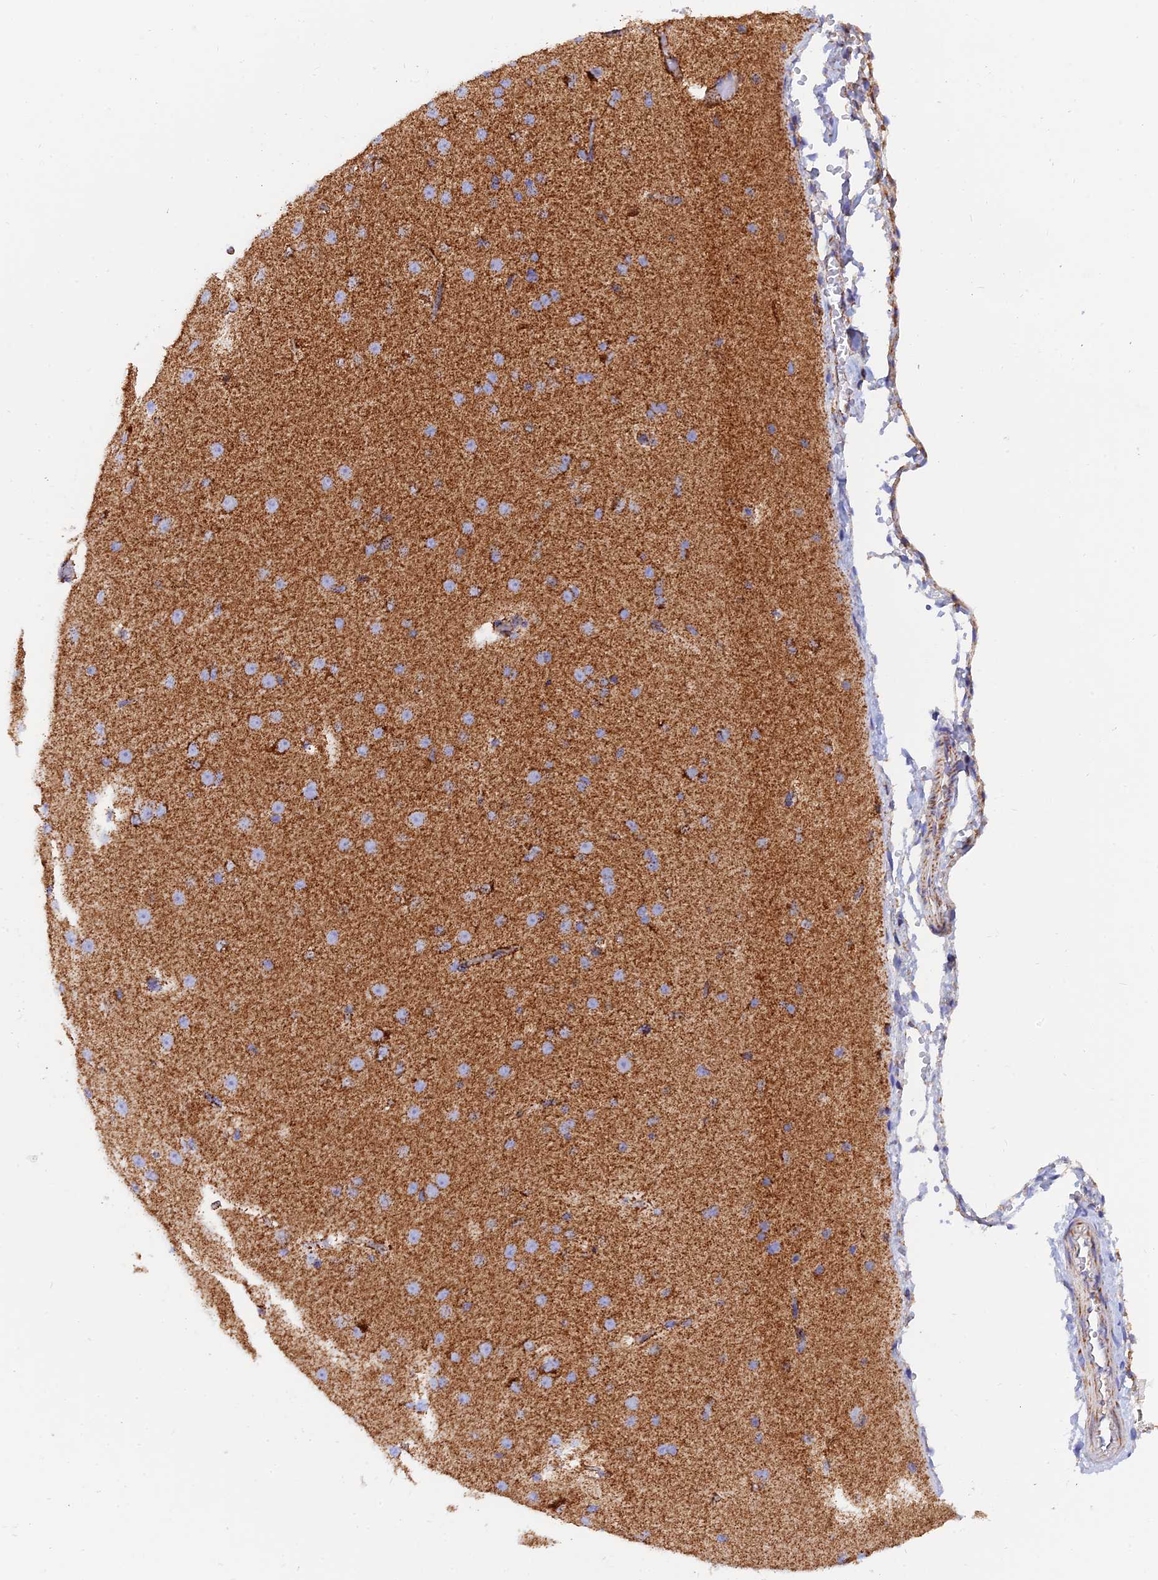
{"staining": {"intensity": "moderate", "quantity": ">75%", "location": "cytoplasmic/membranous"}, "tissue": "cerebral cortex", "cell_type": "Endothelial cells", "image_type": "normal", "snomed": [{"axis": "morphology", "description": "Normal tissue, NOS"}, {"axis": "morphology", "description": "Developmental malformation"}, {"axis": "topography", "description": "Cerebral cortex"}], "caption": "The photomicrograph reveals immunohistochemical staining of normal cerebral cortex. There is moderate cytoplasmic/membranous expression is appreciated in approximately >75% of endothelial cells. The protein is stained brown, and the nuclei are stained in blue (DAB (3,3'-diaminobenzidine) IHC with brightfield microscopy, high magnification).", "gene": "NDUFB6", "patient": {"sex": "female", "age": 30}}